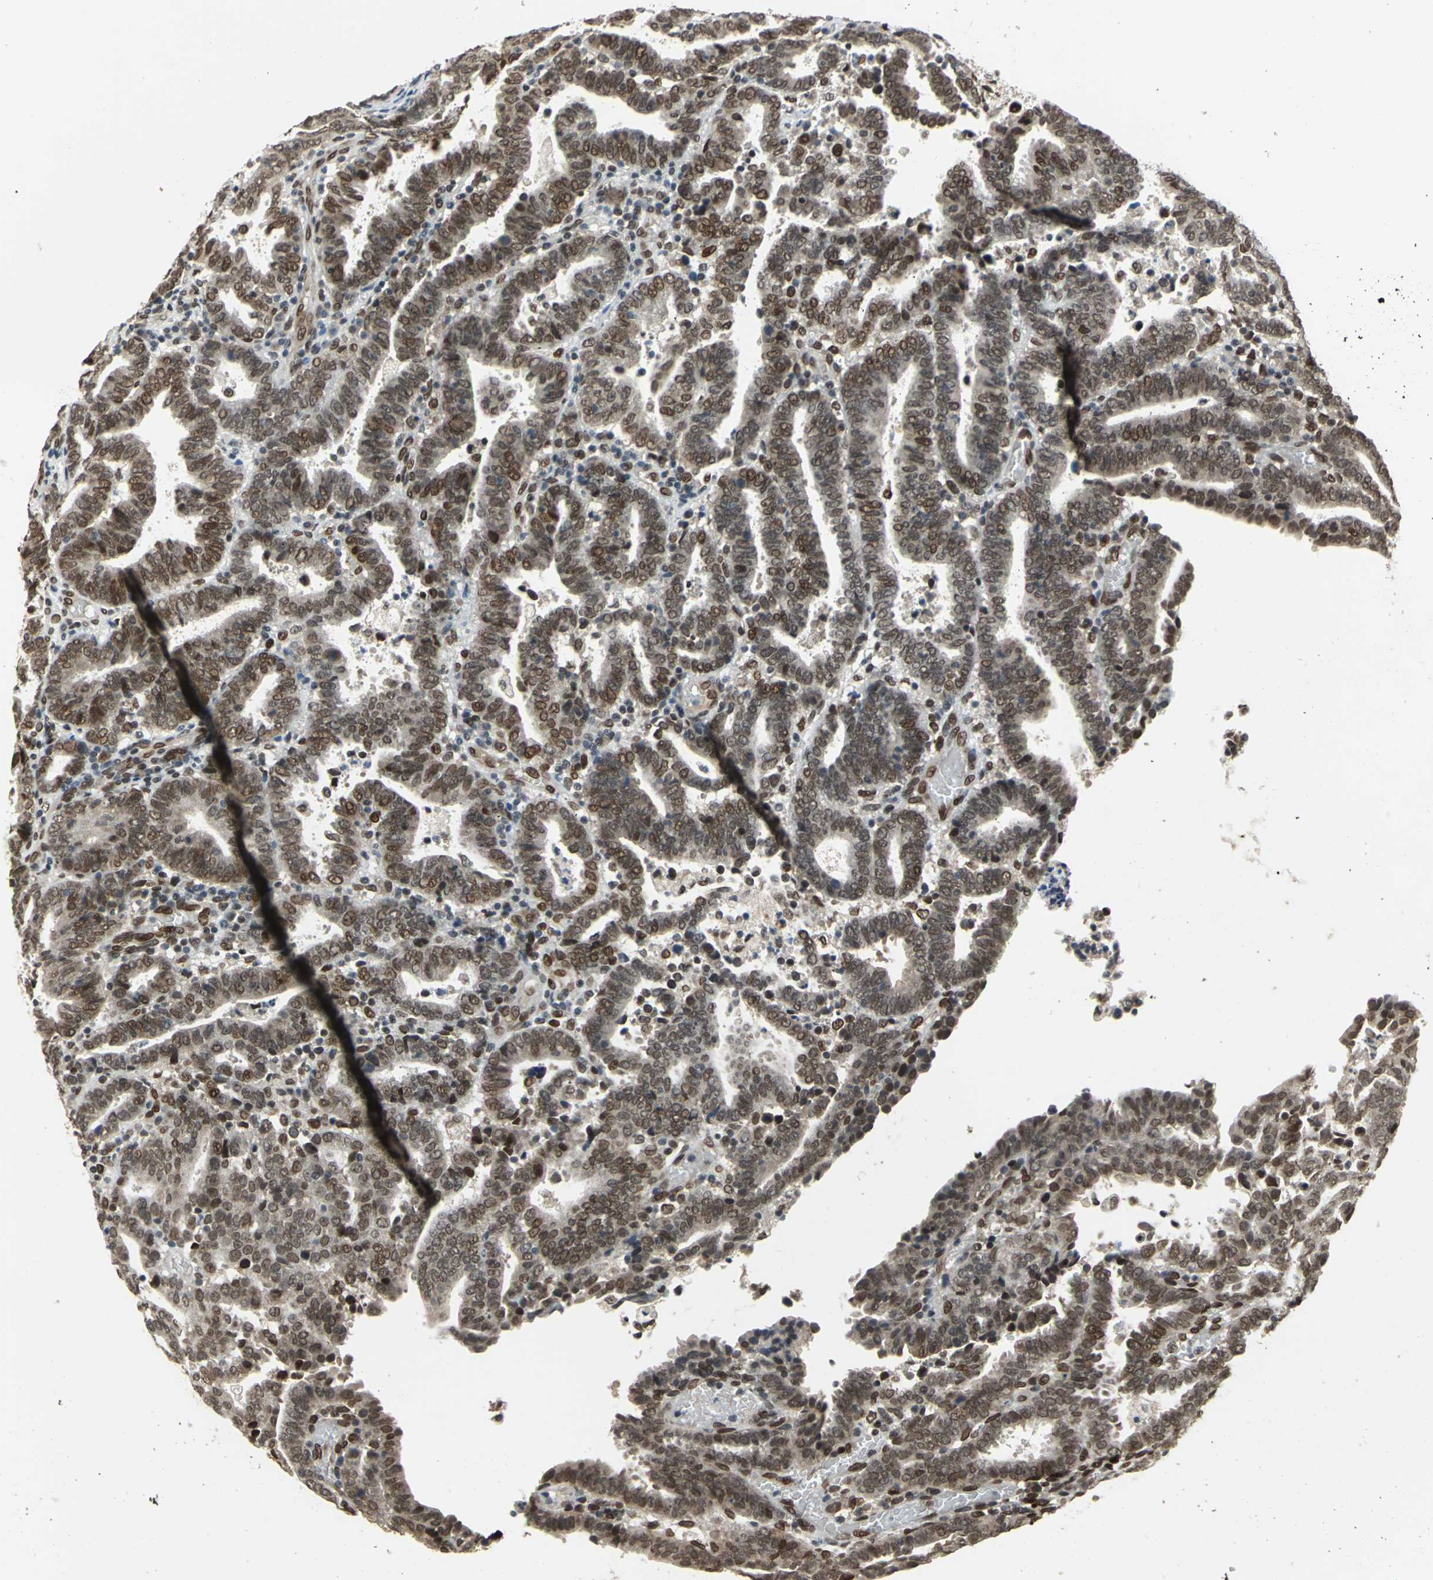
{"staining": {"intensity": "strong", "quantity": ">75%", "location": "cytoplasmic/membranous,nuclear"}, "tissue": "endometrial cancer", "cell_type": "Tumor cells", "image_type": "cancer", "snomed": [{"axis": "morphology", "description": "Adenocarcinoma, NOS"}, {"axis": "topography", "description": "Uterus"}], "caption": "Protein analysis of endometrial adenocarcinoma tissue demonstrates strong cytoplasmic/membranous and nuclear positivity in about >75% of tumor cells.", "gene": "ISY1", "patient": {"sex": "female", "age": 83}}